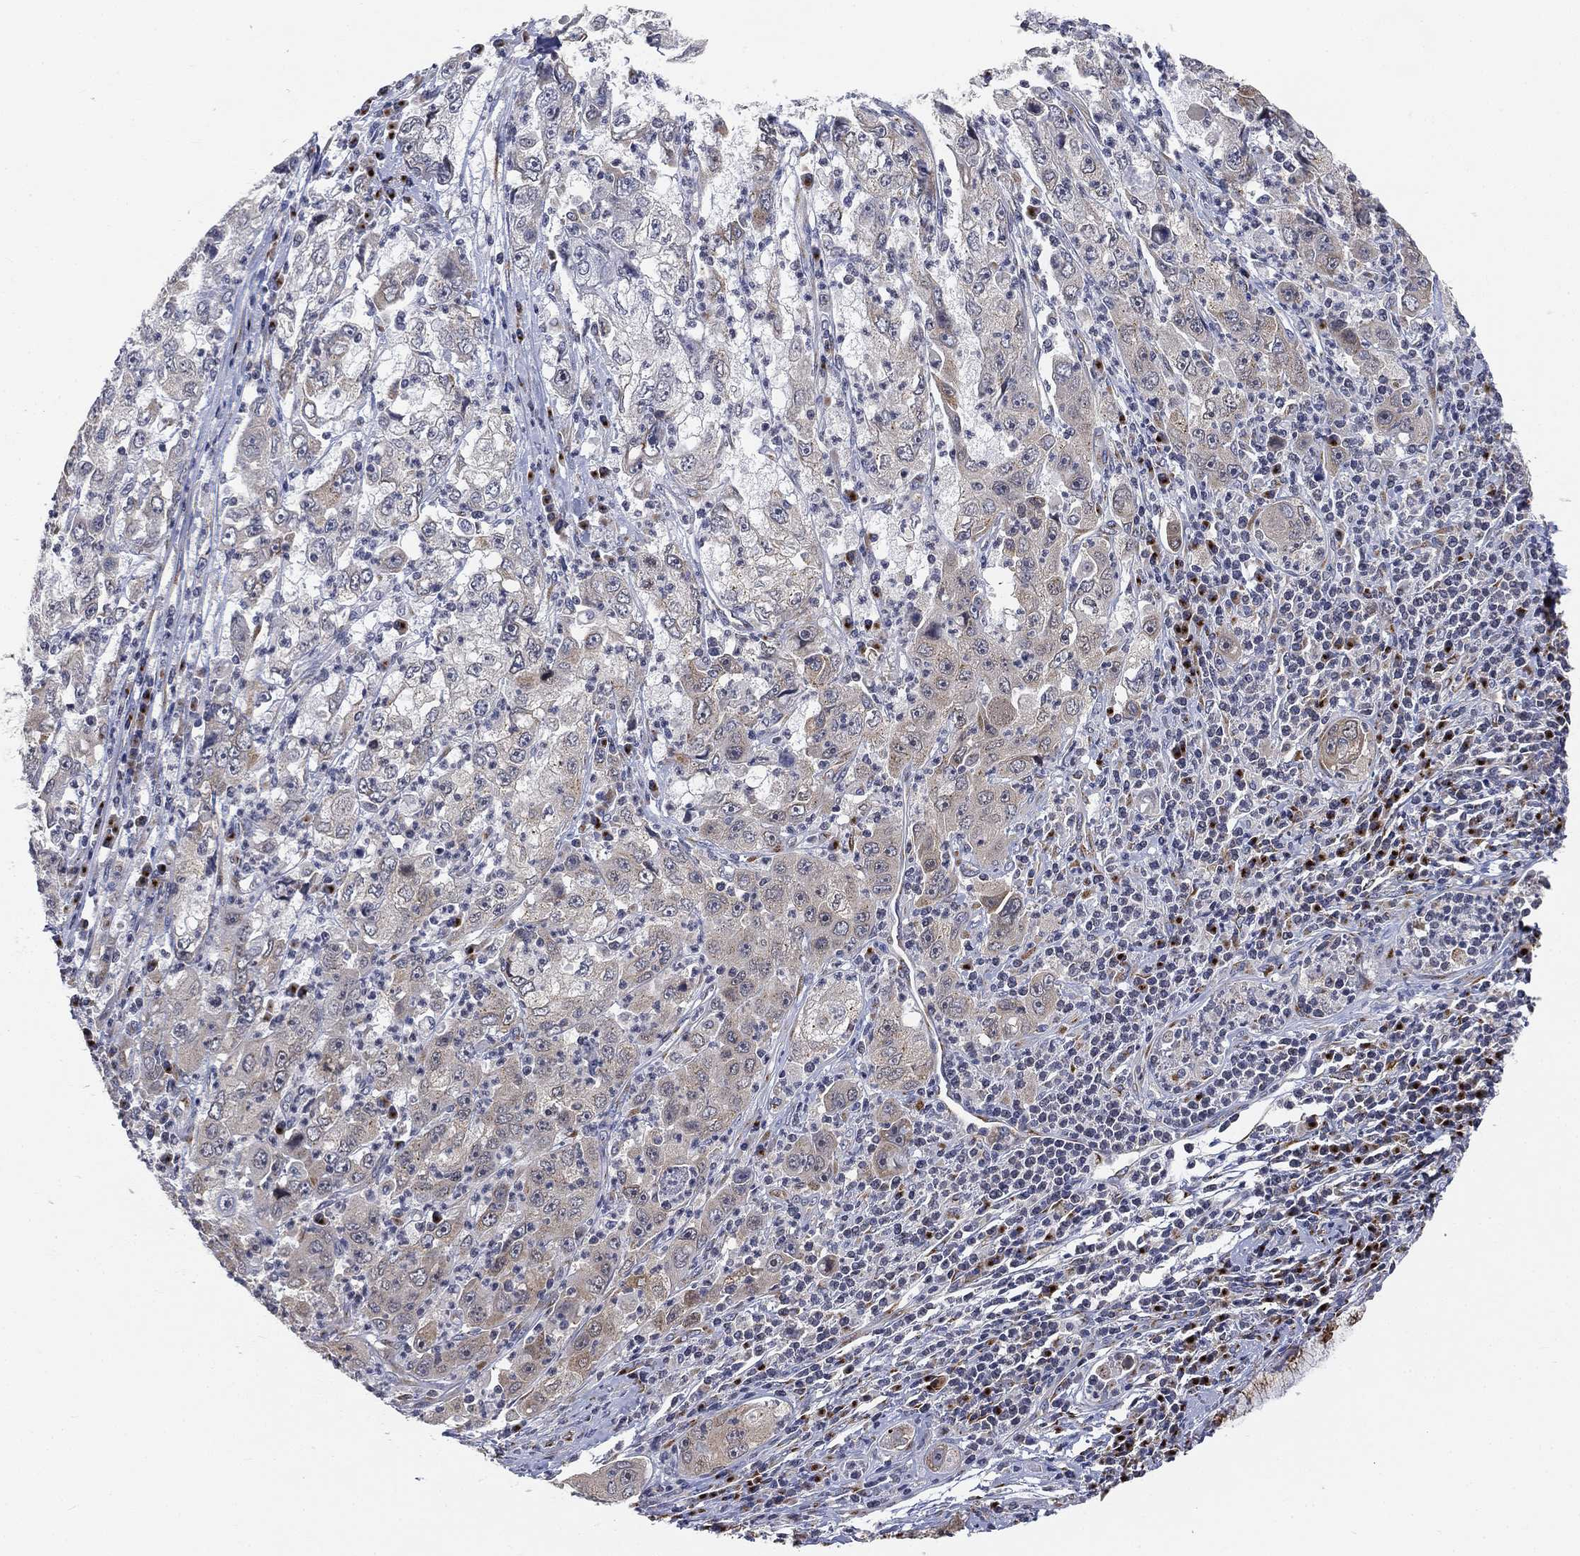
{"staining": {"intensity": "moderate", "quantity": "<25%", "location": "cytoplasmic/membranous"}, "tissue": "cervical cancer", "cell_type": "Tumor cells", "image_type": "cancer", "snomed": [{"axis": "morphology", "description": "Squamous cell carcinoma, NOS"}, {"axis": "topography", "description": "Cervix"}], "caption": "Cervical cancer (squamous cell carcinoma) stained for a protein exhibits moderate cytoplasmic/membranous positivity in tumor cells. (DAB IHC with brightfield microscopy, high magnification).", "gene": "TICAM1", "patient": {"sex": "female", "age": 36}}